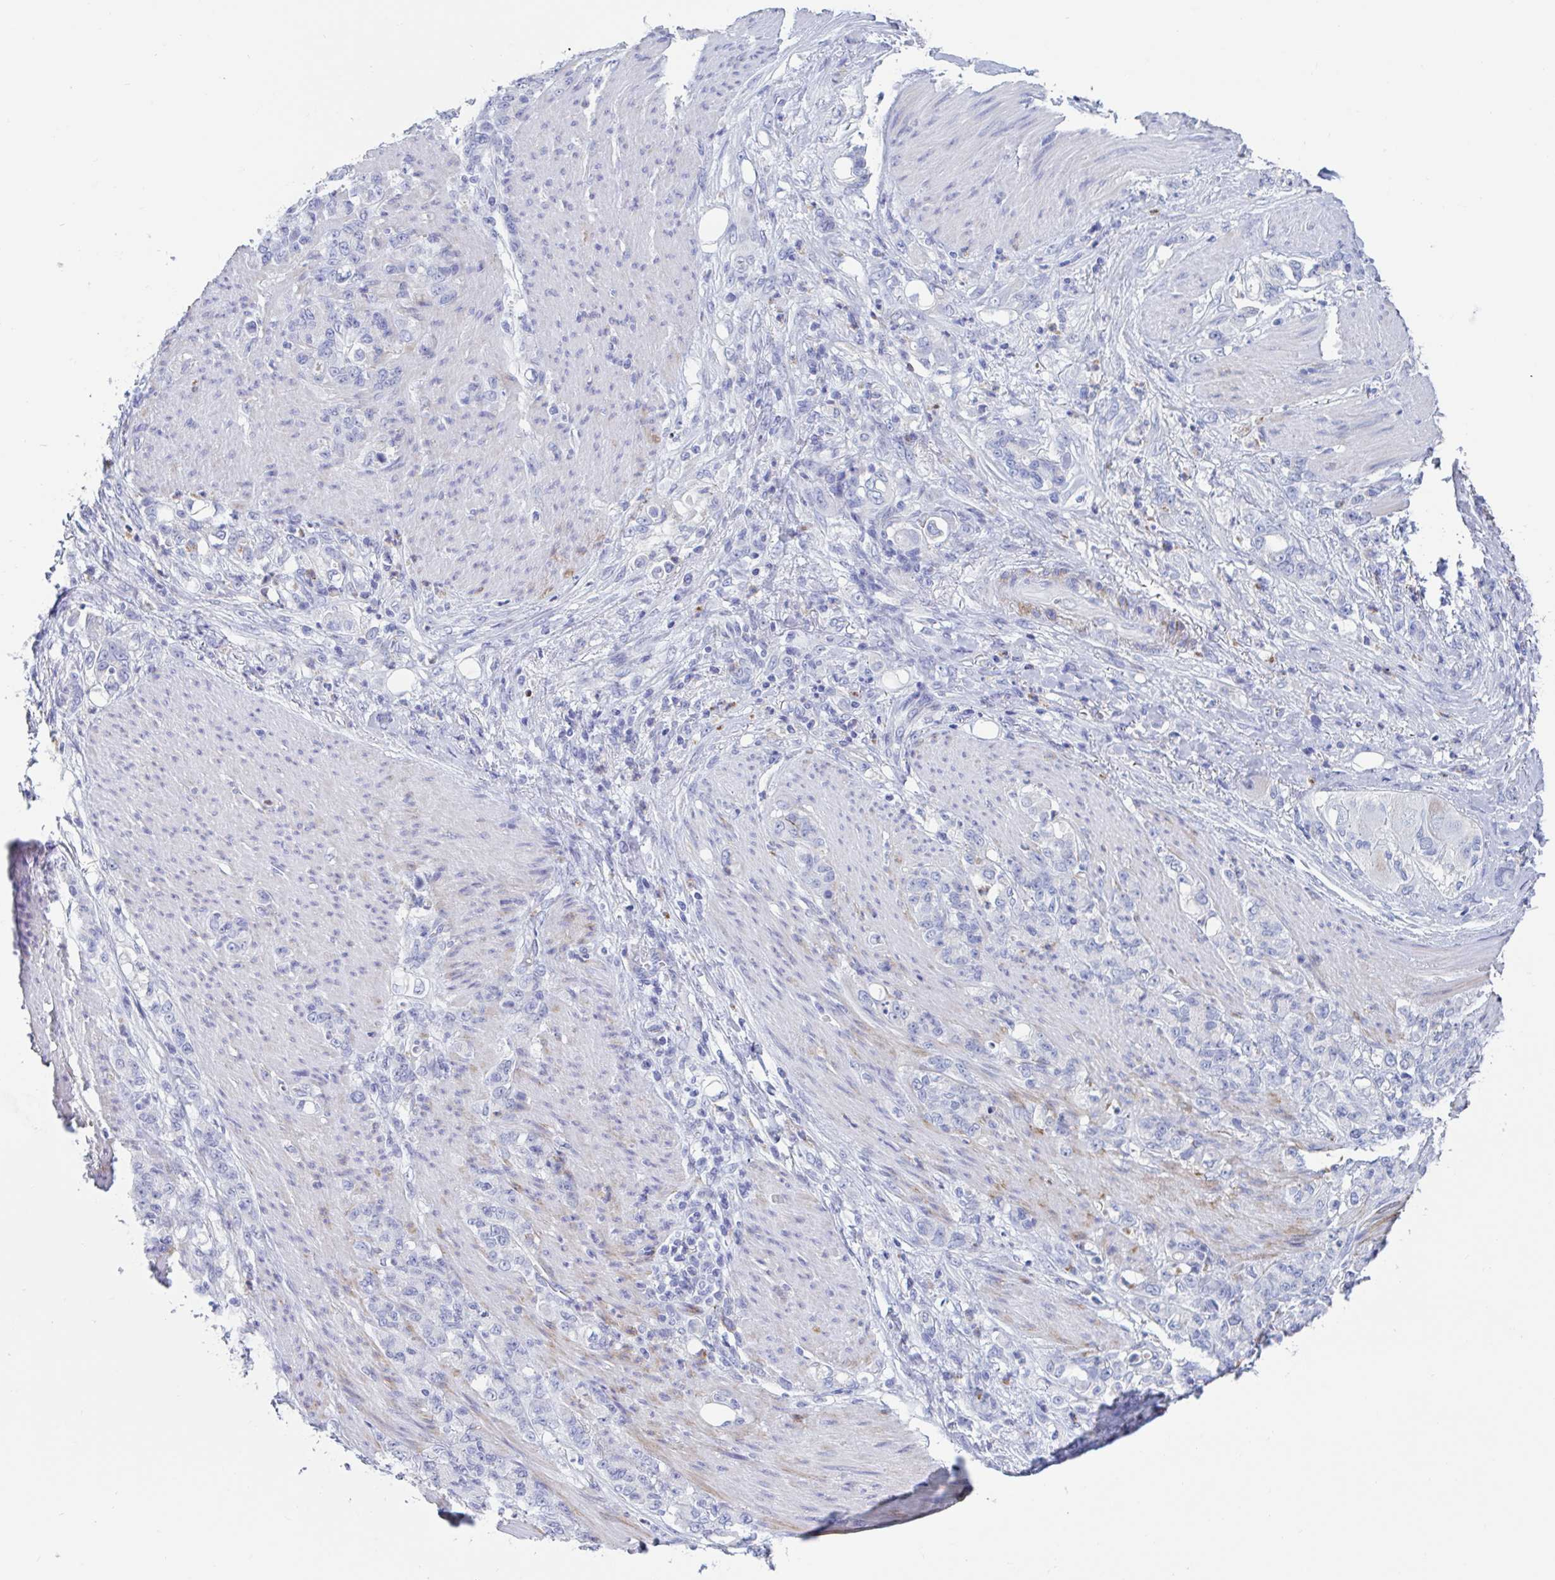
{"staining": {"intensity": "negative", "quantity": "none", "location": "none"}, "tissue": "stomach cancer", "cell_type": "Tumor cells", "image_type": "cancer", "snomed": [{"axis": "morphology", "description": "Adenocarcinoma, NOS"}, {"axis": "topography", "description": "Stomach"}], "caption": "Tumor cells are negative for protein expression in human stomach adenocarcinoma.", "gene": "ZNHIT2", "patient": {"sex": "female", "age": 79}}